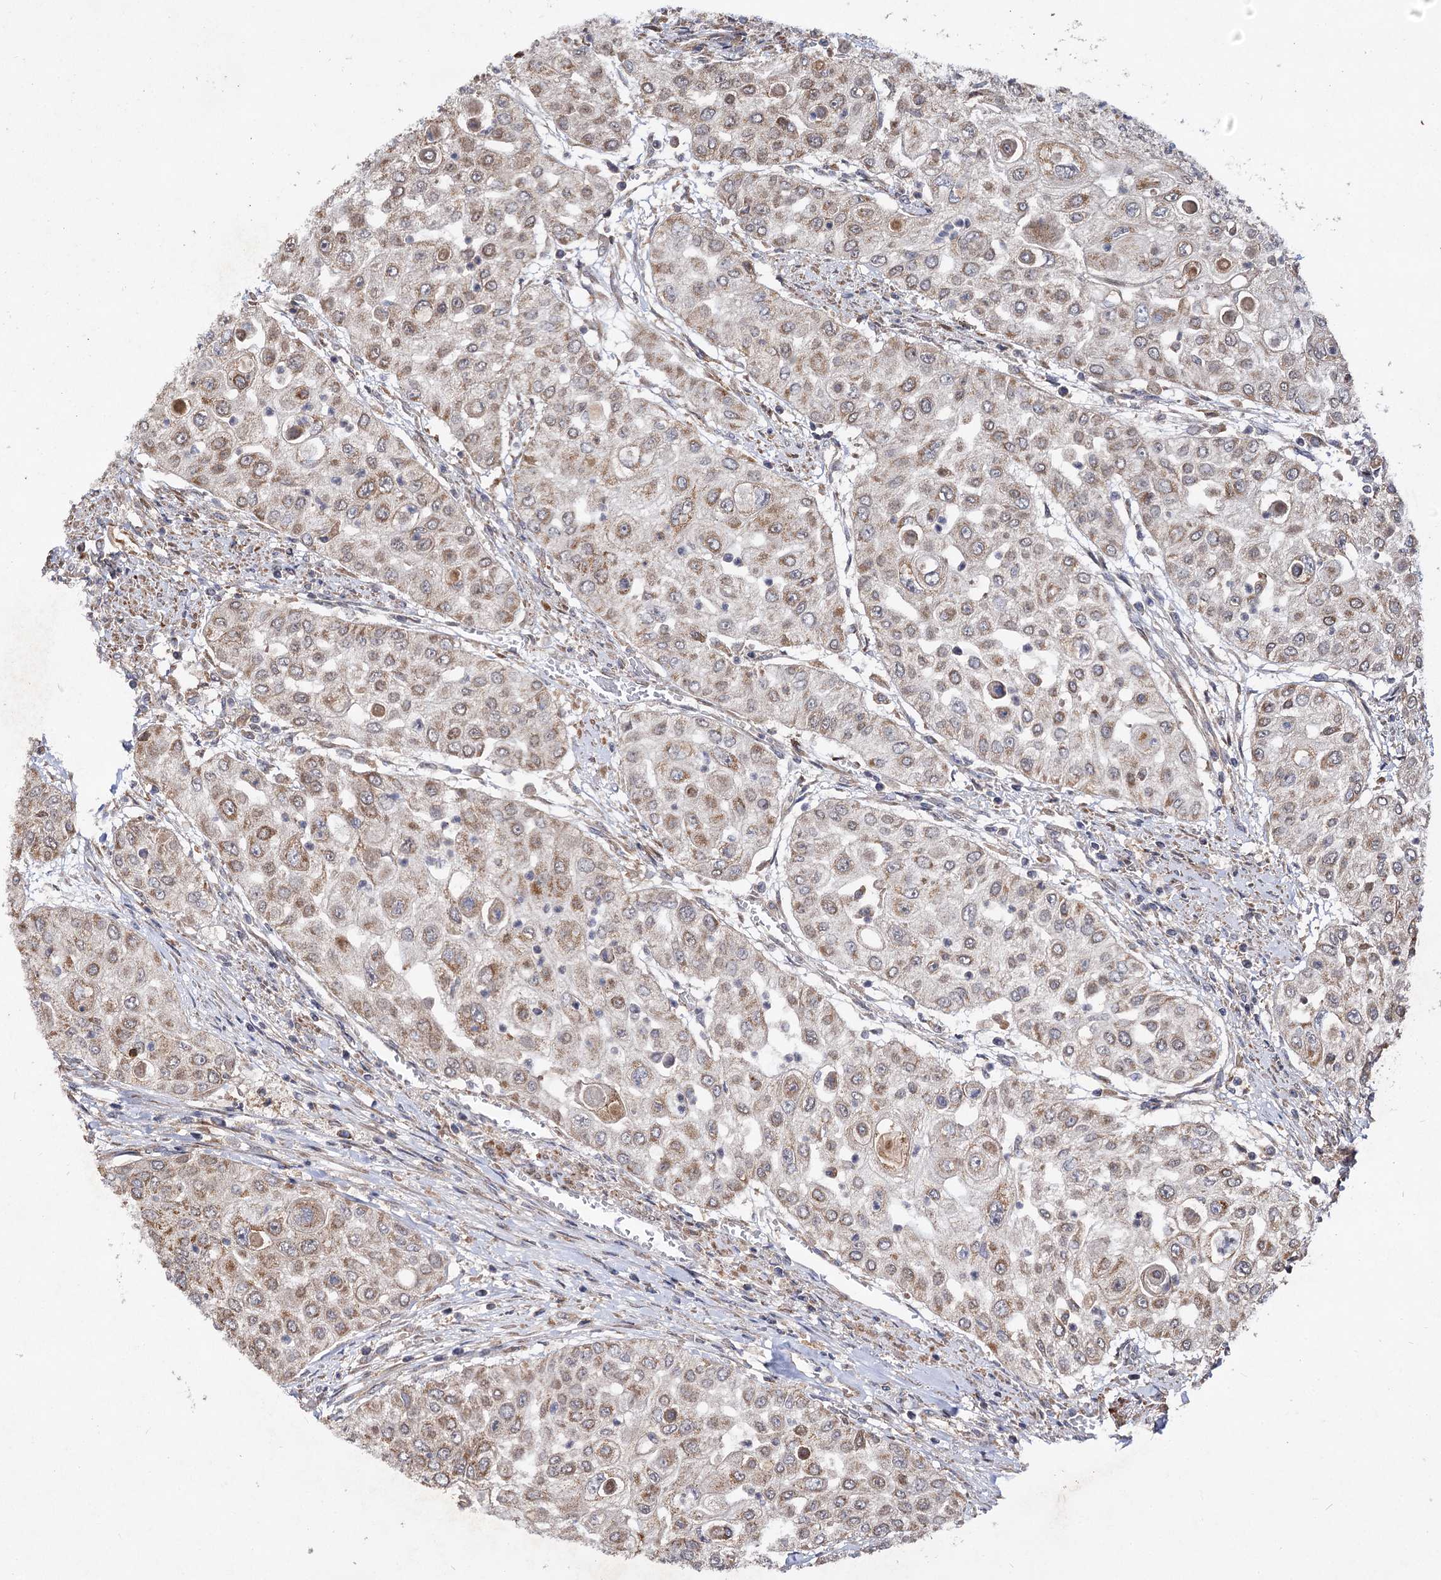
{"staining": {"intensity": "moderate", "quantity": "25%-75%", "location": "cytoplasmic/membranous"}, "tissue": "urothelial cancer", "cell_type": "Tumor cells", "image_type": "cancer", "snomed": [{"axis": "morphology", "description": "Urothelial carcinoma, High grade"}, {"axis": "topography", "description": "Urinary bladder"}], "caption": "Urothelial cancer stained for a protein displays moderate cytoplasmic/membranous positivity in tumor cells.", "gene": "CEP76", "patient": {"sex": "female", "age": 79}}